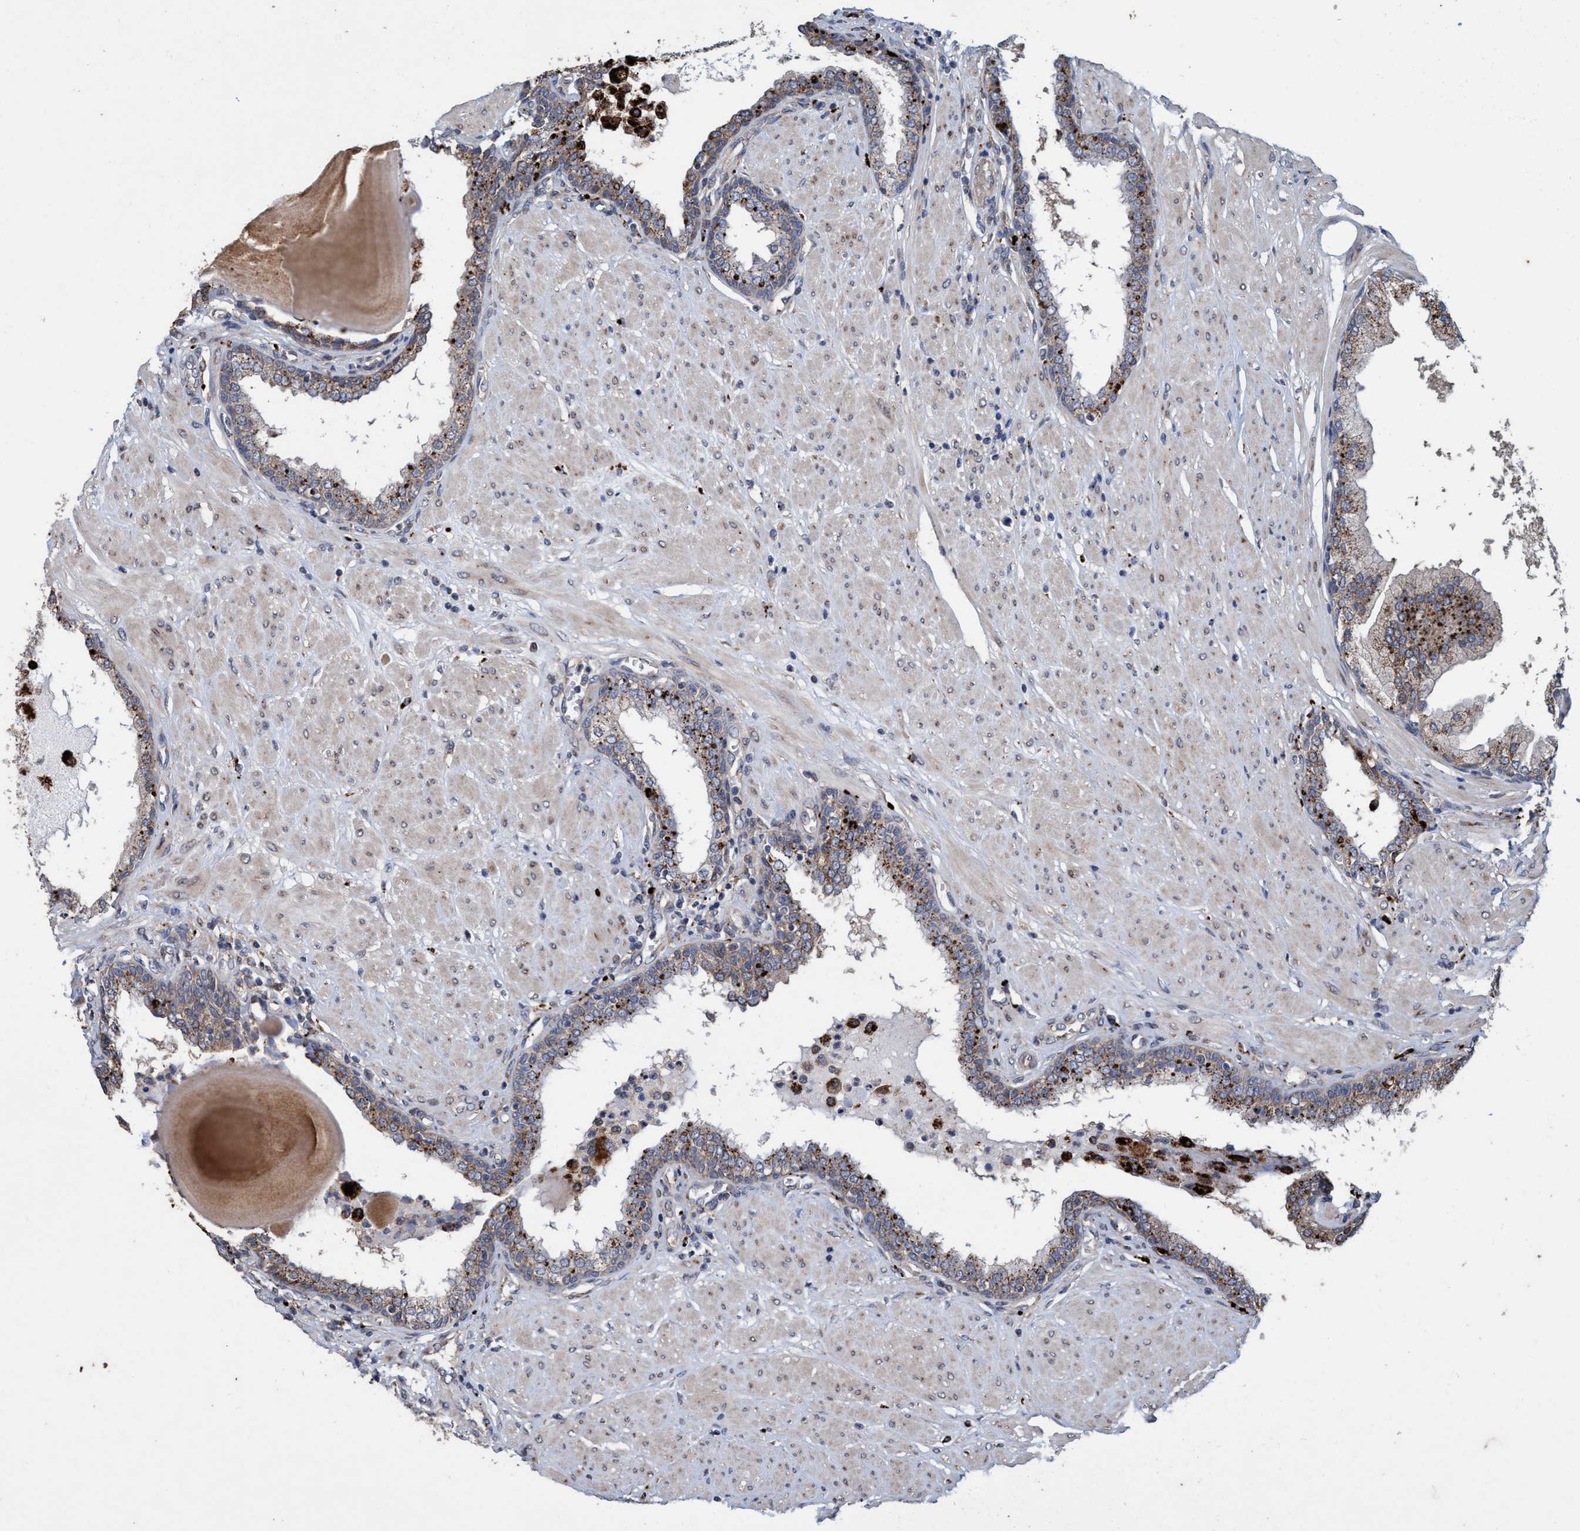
{"staining": {"intensity": "strong", "quantity": "25%-75%", "location": "cytoplasmic/membranous"}, "tissue": "prostate", "cell_type": "Glandular cells", "image_type": "normal", "snomed": [{"axis": "morphology", "description": "Normal tissue, NOS"}, {"axis": "topography", "description": "Prostate"}], "caption": "A photomicrograph showing strong cytoplasmic/membranous positivity in approximately 25%-75% of glandular cells in benign prostate, as visualized by brown immunohistochemical staining.", "gene": "BBS9", "patient": {"sex": "male", "age": 51}}